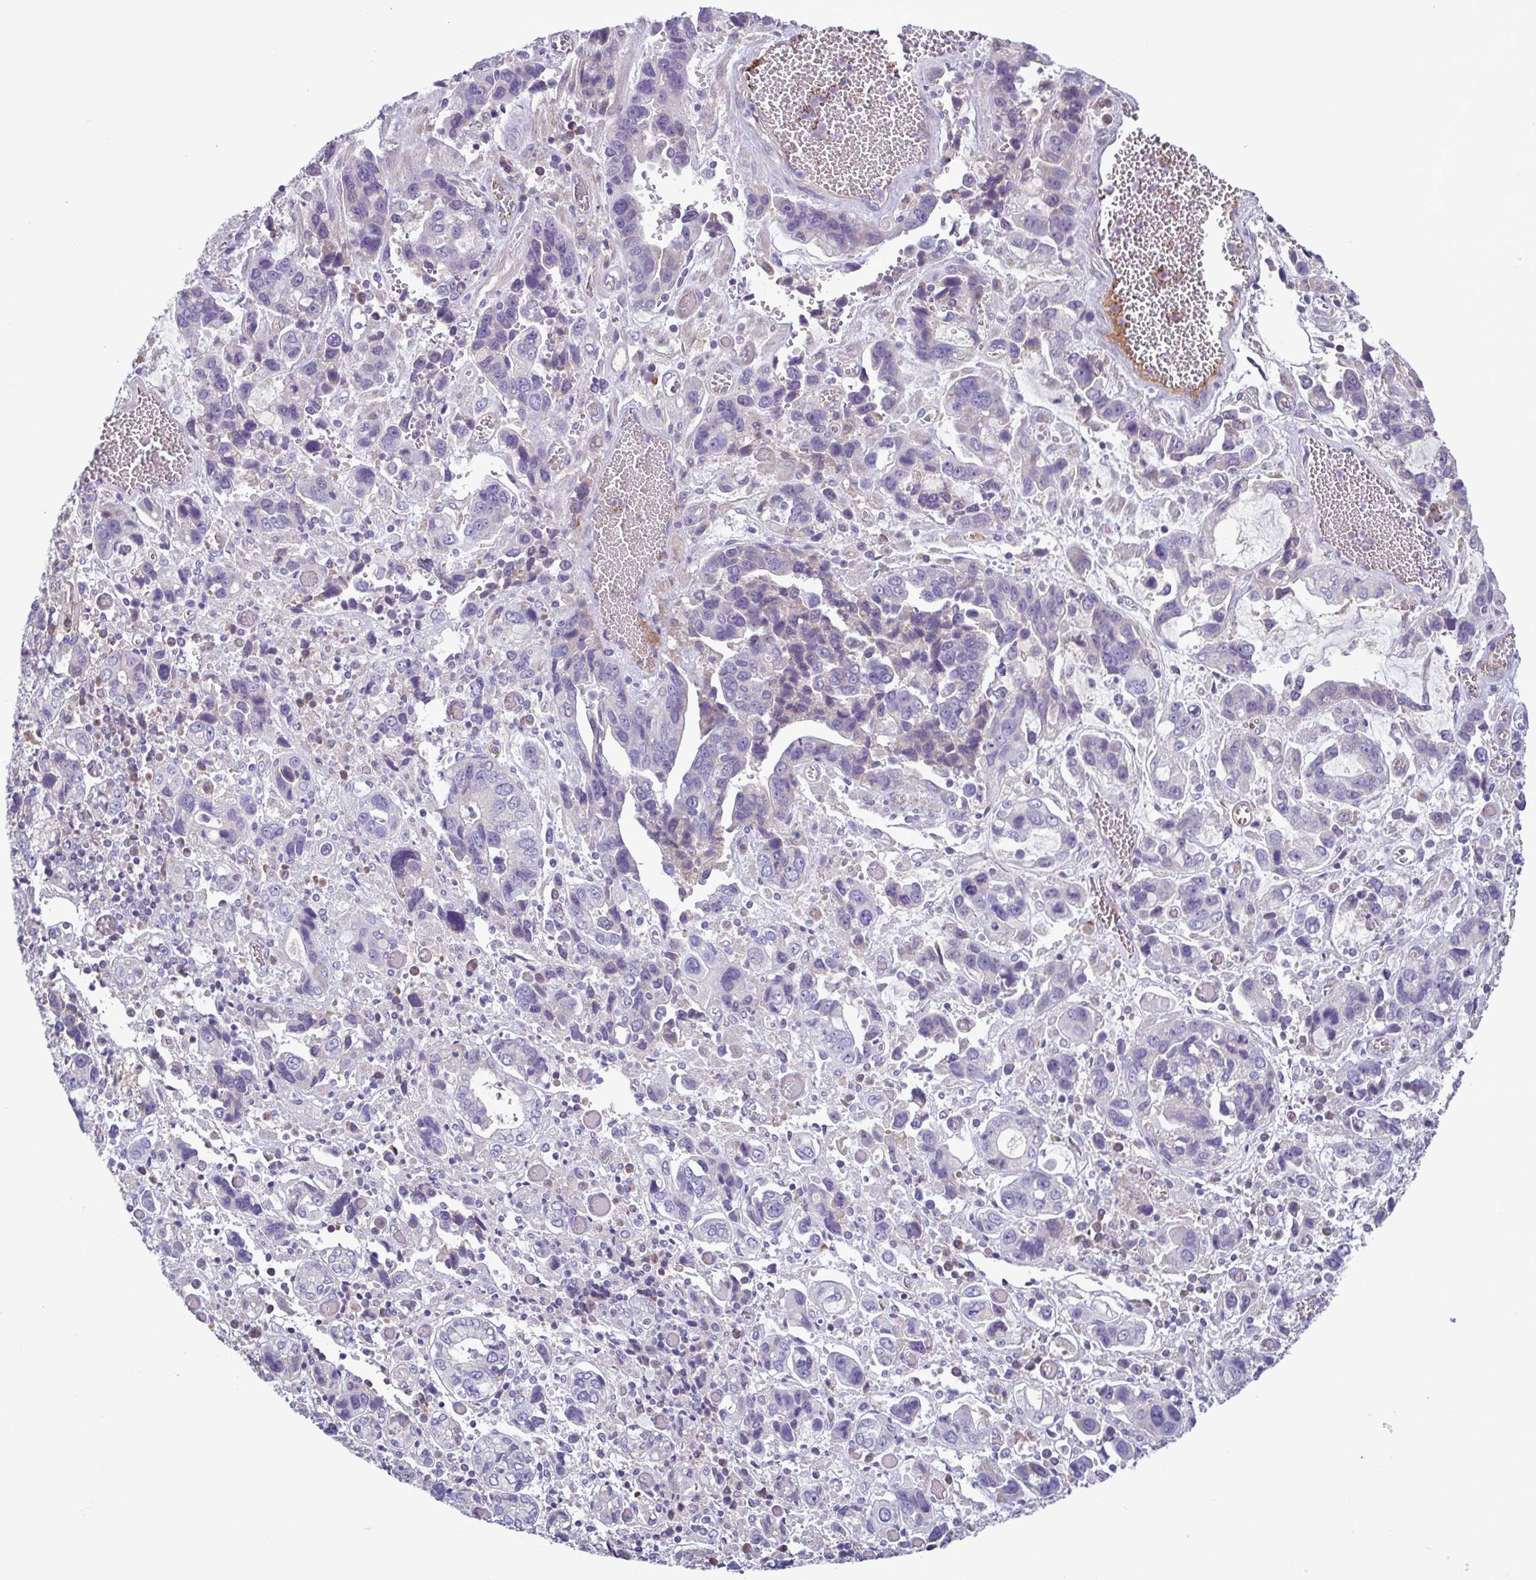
{"staining": {"intensity": "negative", "quantity": "none", "location": "none"}, "tissue": "stomach cancer", "cell_type": "Tumor cells", "image_type": "cancer", "snomed": [{"axis": "morphology", "description": "Adenocarcinoma, NOS"}, {"axis": "topography", "description": "Stomach, upper"}], "caption": "A high-resolution micrograph shows immunohistochemistry staining of stomach cancer, which displays no significant expression in tumor cells.", "gene": "F13B", "patient": {"sex": "female", "age": 81}}